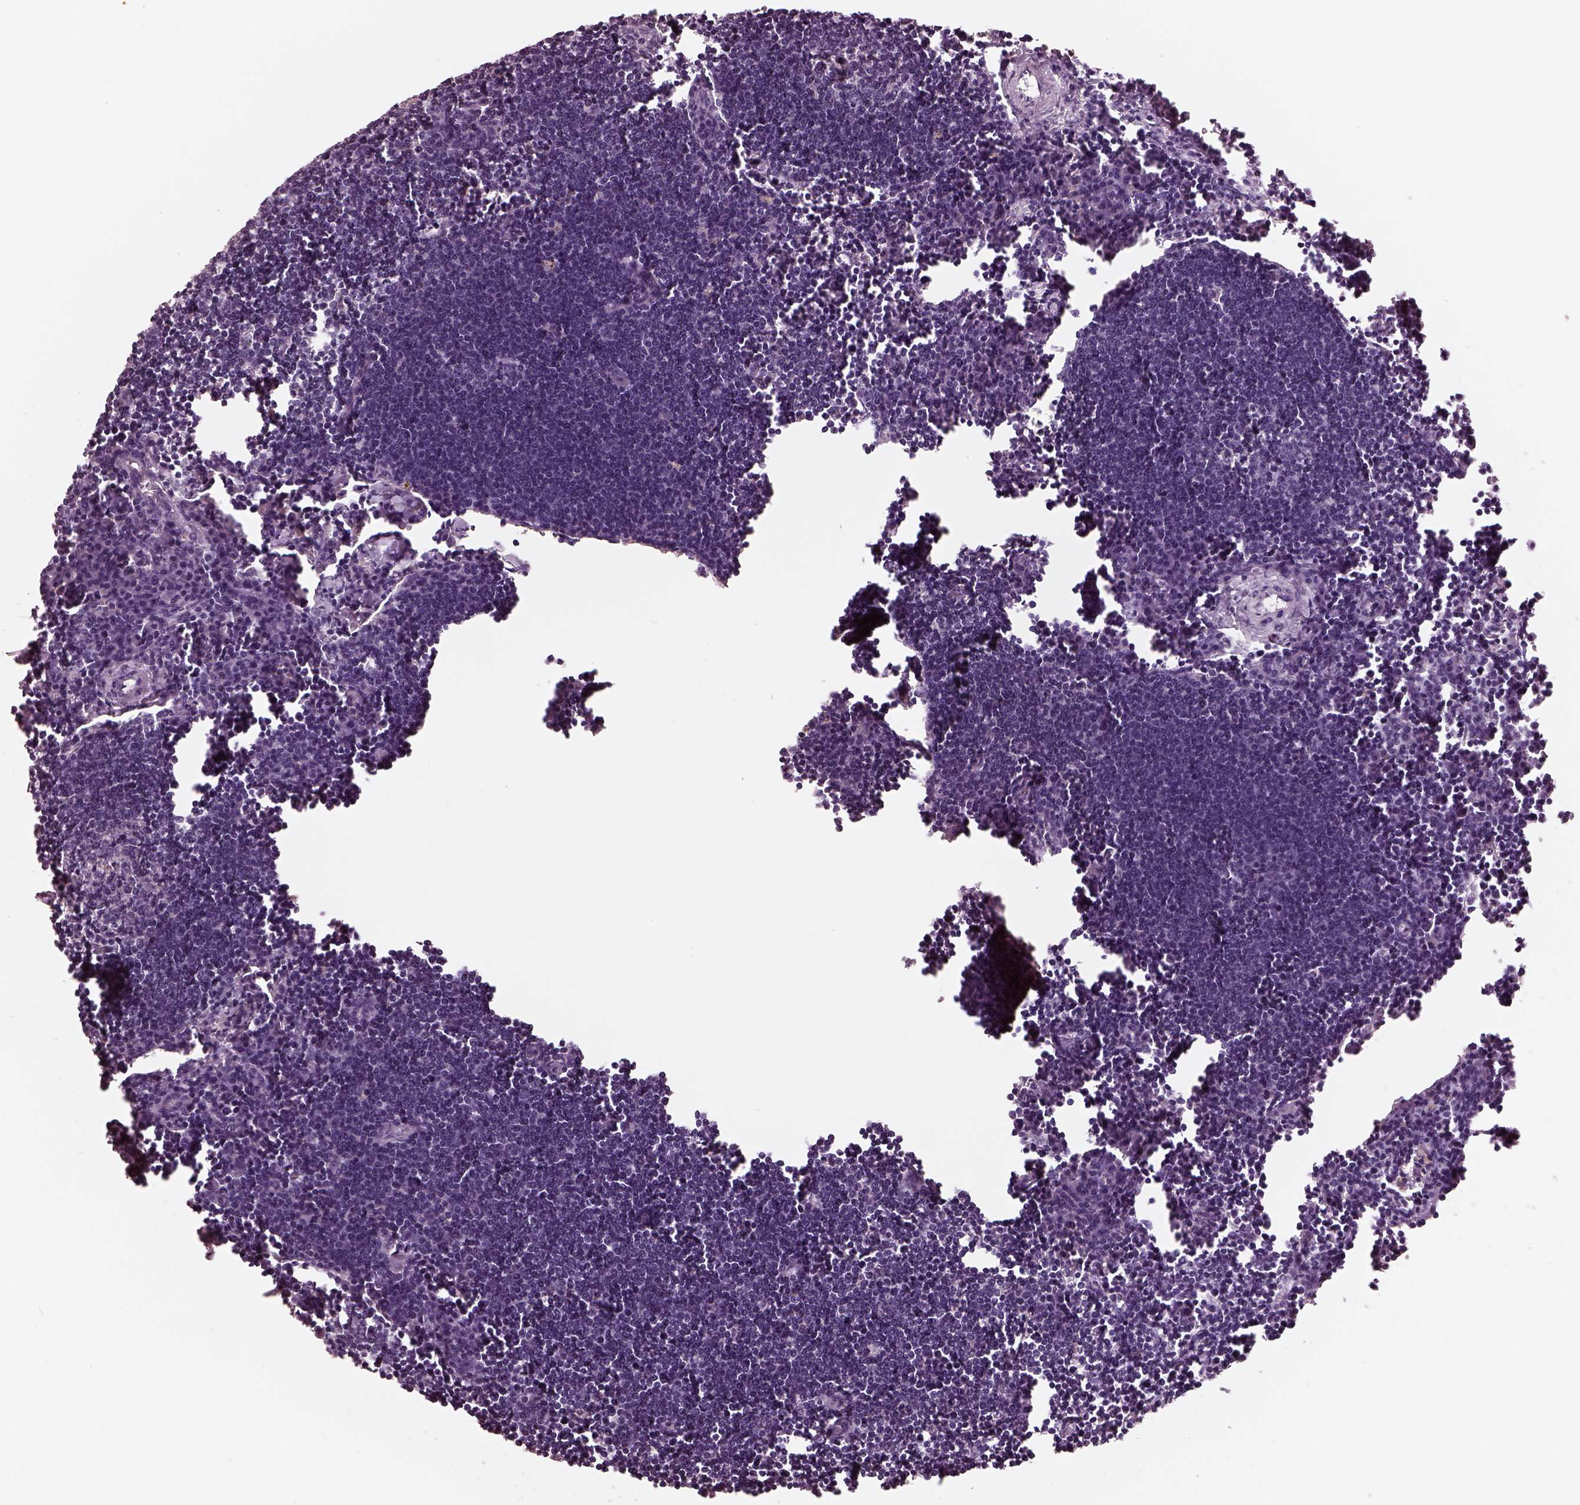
{"staining": {"intensity": "negative", "quantity": "none", "location": "none"}, "tissue": "lymph node", "cell_type": "Germinal center cells", "image_type": "normal", "snomed": [{"axis": "morphology", "description": "Normal tissue, NOS"}, {"axis": "topography", "description": "Lymph node"}], "caption": "The IHC histopathology image has no significant staining in germinal center cells of lymph node.", "gene": "OPTC", "patient": {"sex": "male", "age": 55}}